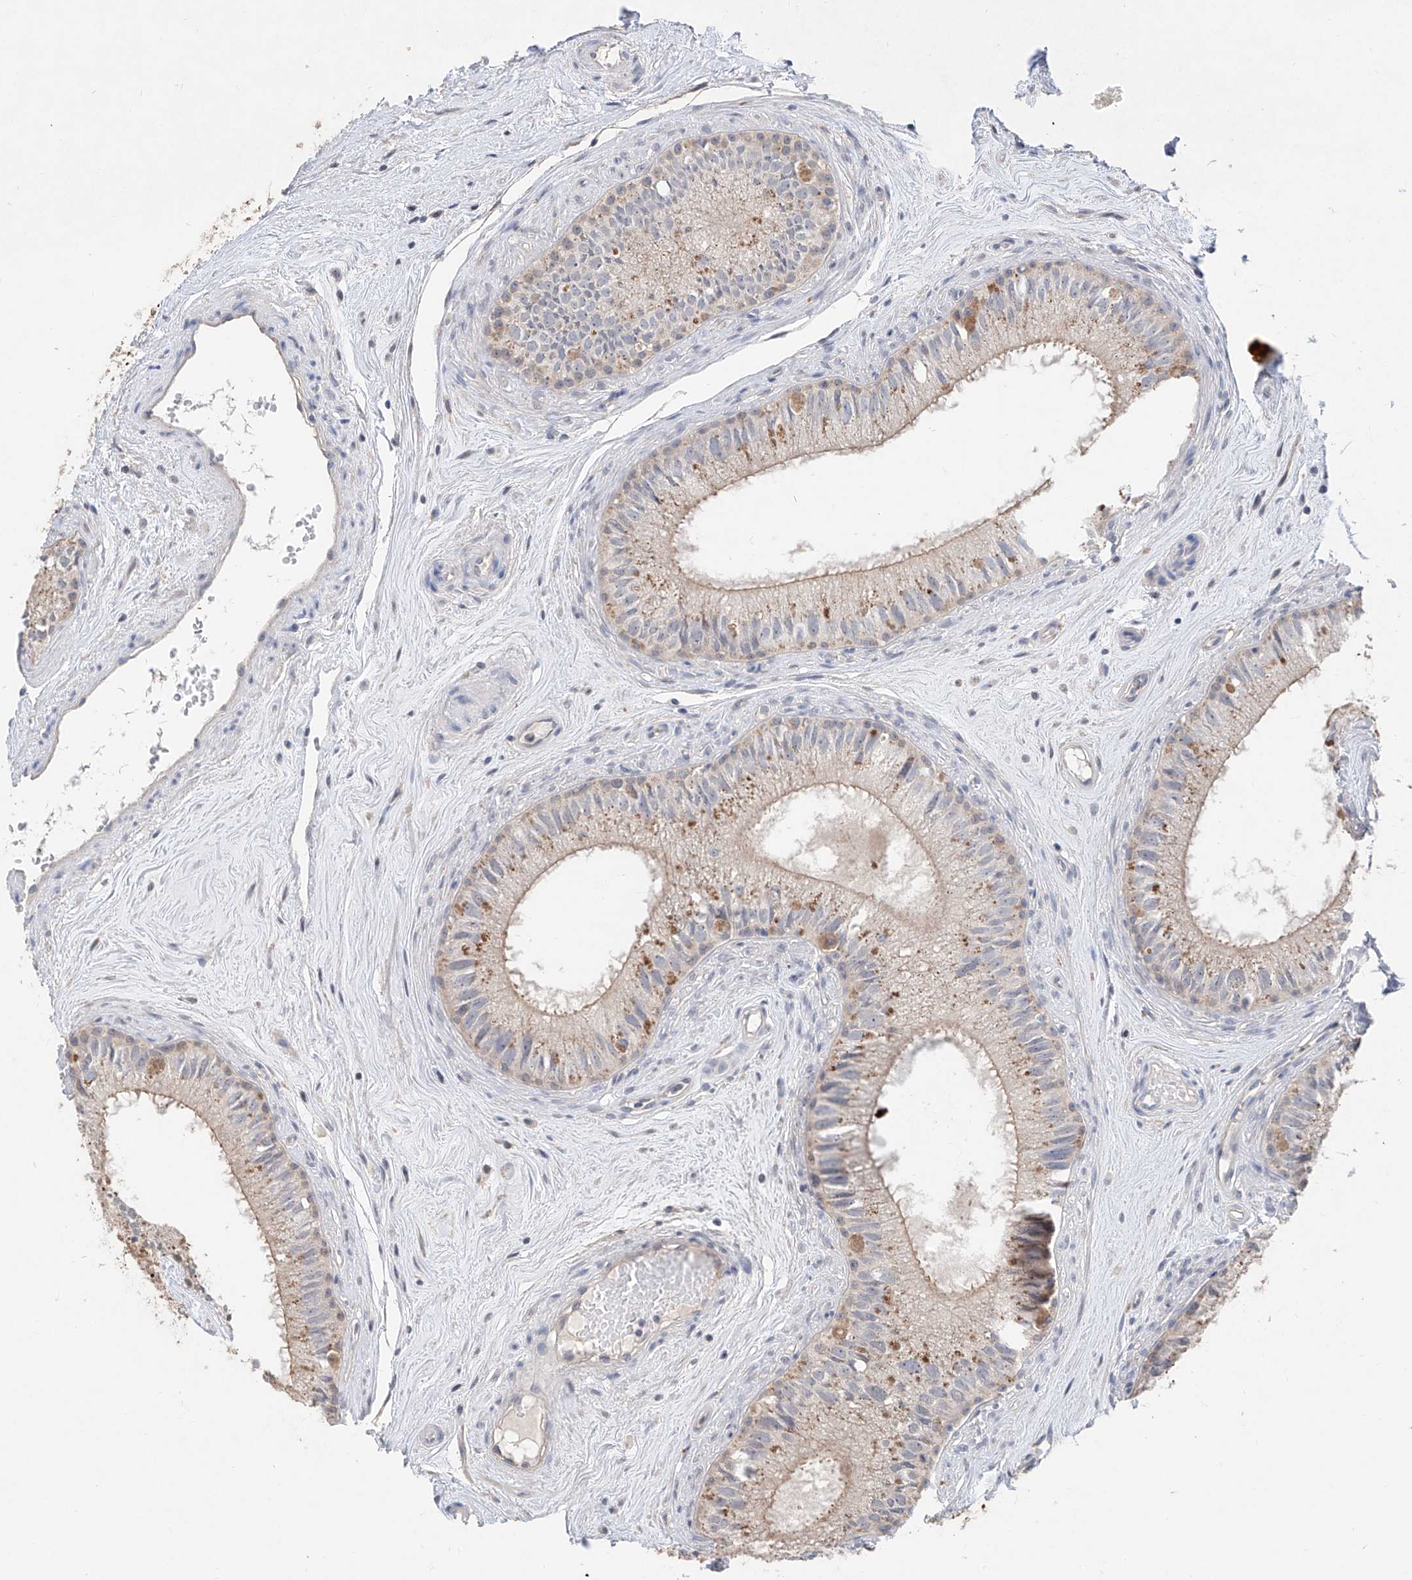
{"staining": {"intensity": "moderate", "quantity": "25%-75%", "location": "cytoplasmic/membranous"}, "tissue": "epididymis", "cell_type": "Glandular cells", "image_type": "normal", "snomed": [{"axis": "morphology", "description": "Normal tissue, NOS"}, {"axis": "topography", "description": "Epididymis"}], "caption": "Immunohistochemical staining of benign human epididymis reveals 25%-75% levels of moderate cytoplasmic/membranous protein expression in about 25%-75% of glandular cells. The staining is performed using DAB brown chromogen to label protein expression. The nuclei are counter-stained blue using hematoxylin.", "gene": "FUCA2", "patient": {"sex": "male", "age": 71}}